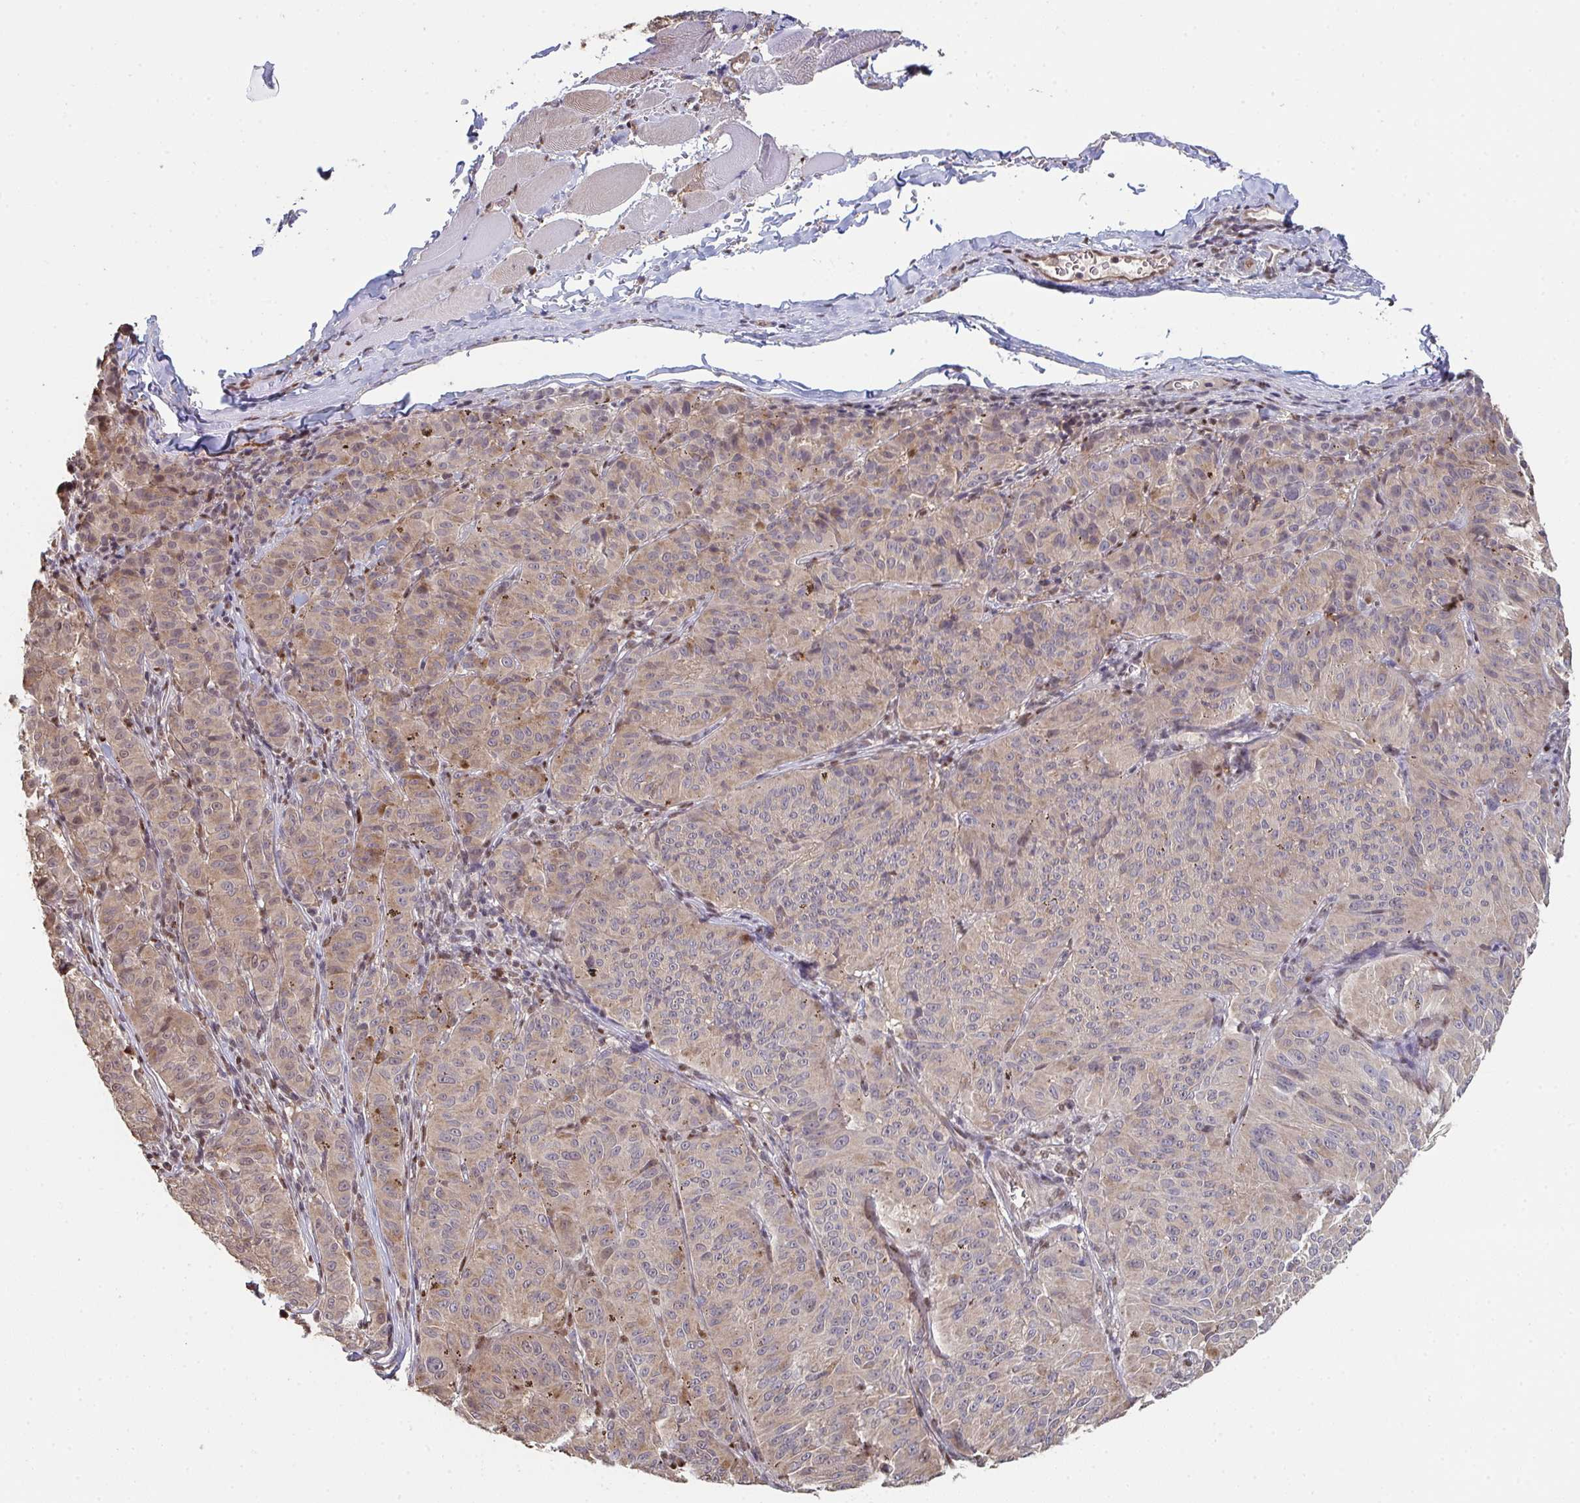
{"staining": {"intensity": "weak", "quantity": "25%-75%", "location": "cytoplasmic/membranous"}, "tissue": "melanoma", "cell_type": "Tumor cells", "image_type": "cancer", "snomed": [{"axis": "morphology", "description": "Malignant melanoma, NOS"}, {"axis": "topography", "description": "Skin"}], "caption": "Brown immunohistochemical staining in malignant melanoma reveals weak cytoplasmic/membranous staining in about 25%-75% of tumor cells.", "gene": "ACD", "patient": {"sex": "female", "age": 72}}